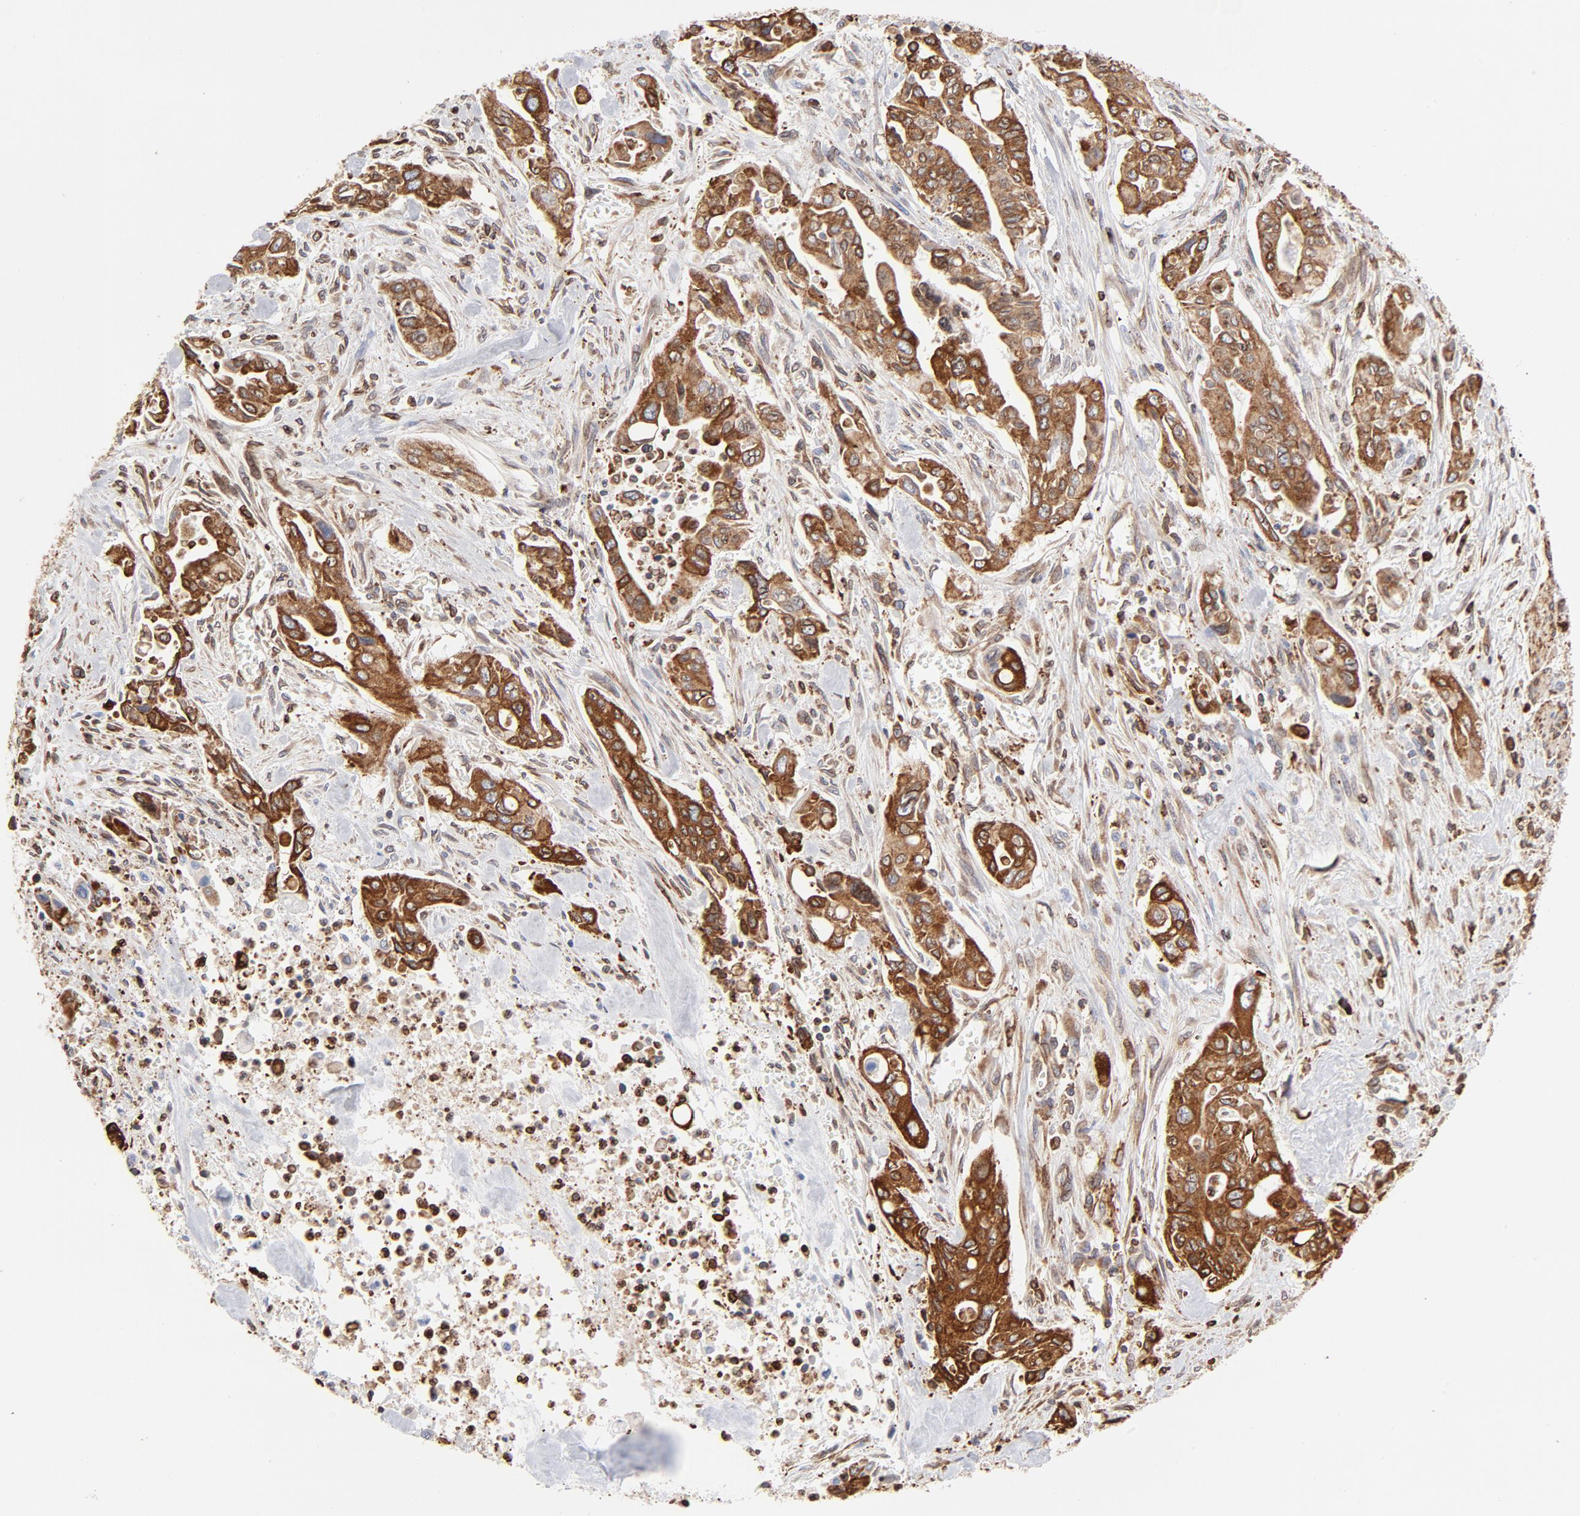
{"staining": {"intensity": "strong", "quantity": ">75%", "location": "cytoplasmic/membranous"}, "tissue": "pancreatic cancer", "cell_type": "Tumor cells", "image_type": "cancer", "snomed": [{"axis": "morphology", "description": "Adenocarcinoma, NOS"}, {"axis": "topography", "description": "Pancreas"}], "caption": "Adenocarcinoma (pancreatic) was stained to show a protein in brown. There is high levels of strong cytoplasmic/membranous expression in approximately >75% of tumor cells. The protein of interest is shown in brown color, while the nuclei are stained blue.", "gene": "CANX", "patient": {"sex": "male", "age": 77}}